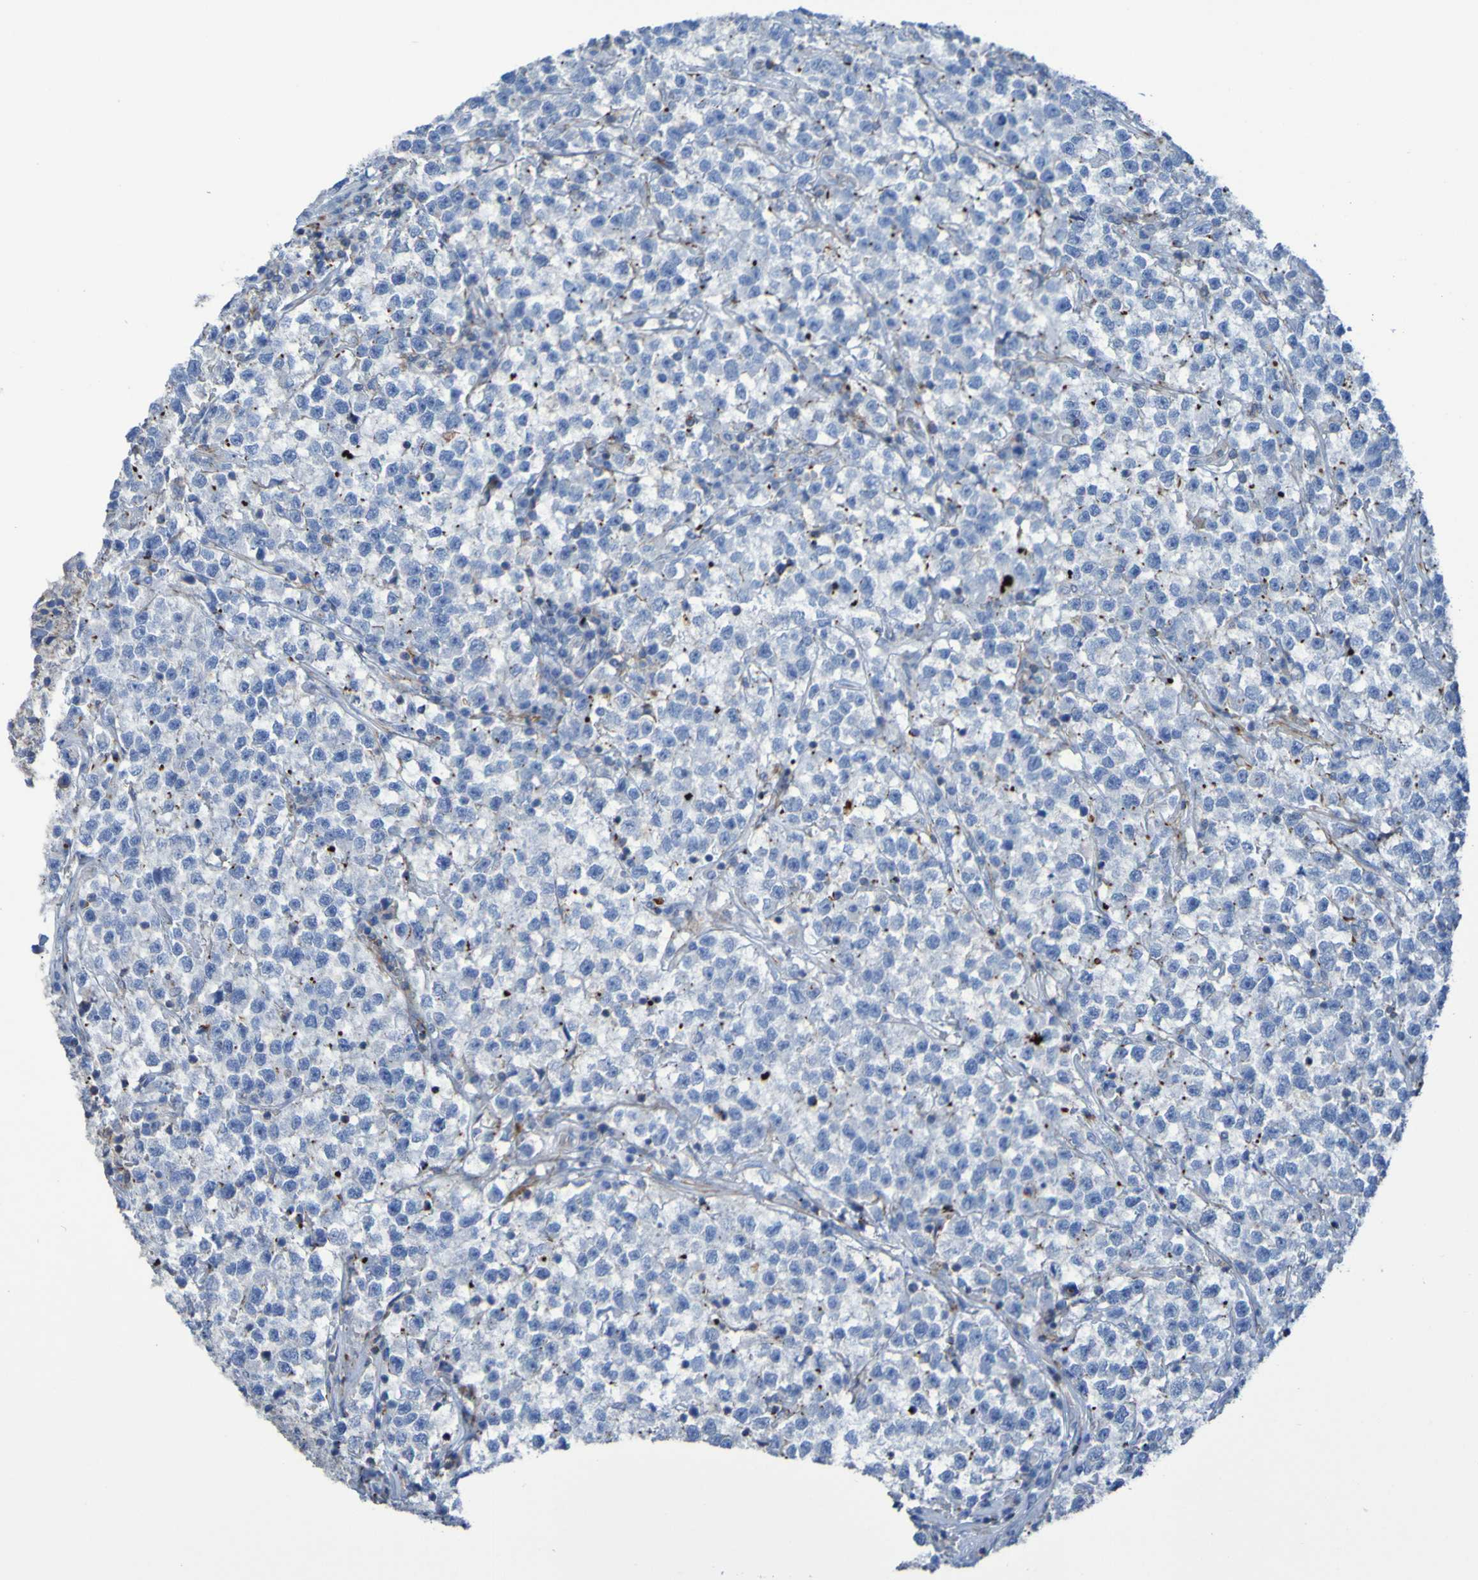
{"staining": {"intensity": "negative", "quantity": "none", "location": "none"}, "tissue": "testis cancer", "cell_type": "Tumor cells", "image_type": "cancer", "snomed": [{"axis": "morphology", "description": "Seminoma, NOS"}, {"axis": "topography", "description": "Testis"}], "caption": "Tumor cells are negative for brown protein staining in seminoma (testis). (DAB immunohistochemistry (IHC) with hematoxylin counter stain).", "gene": "RNF182", "patient": {"sex": "male", "age": 22}}